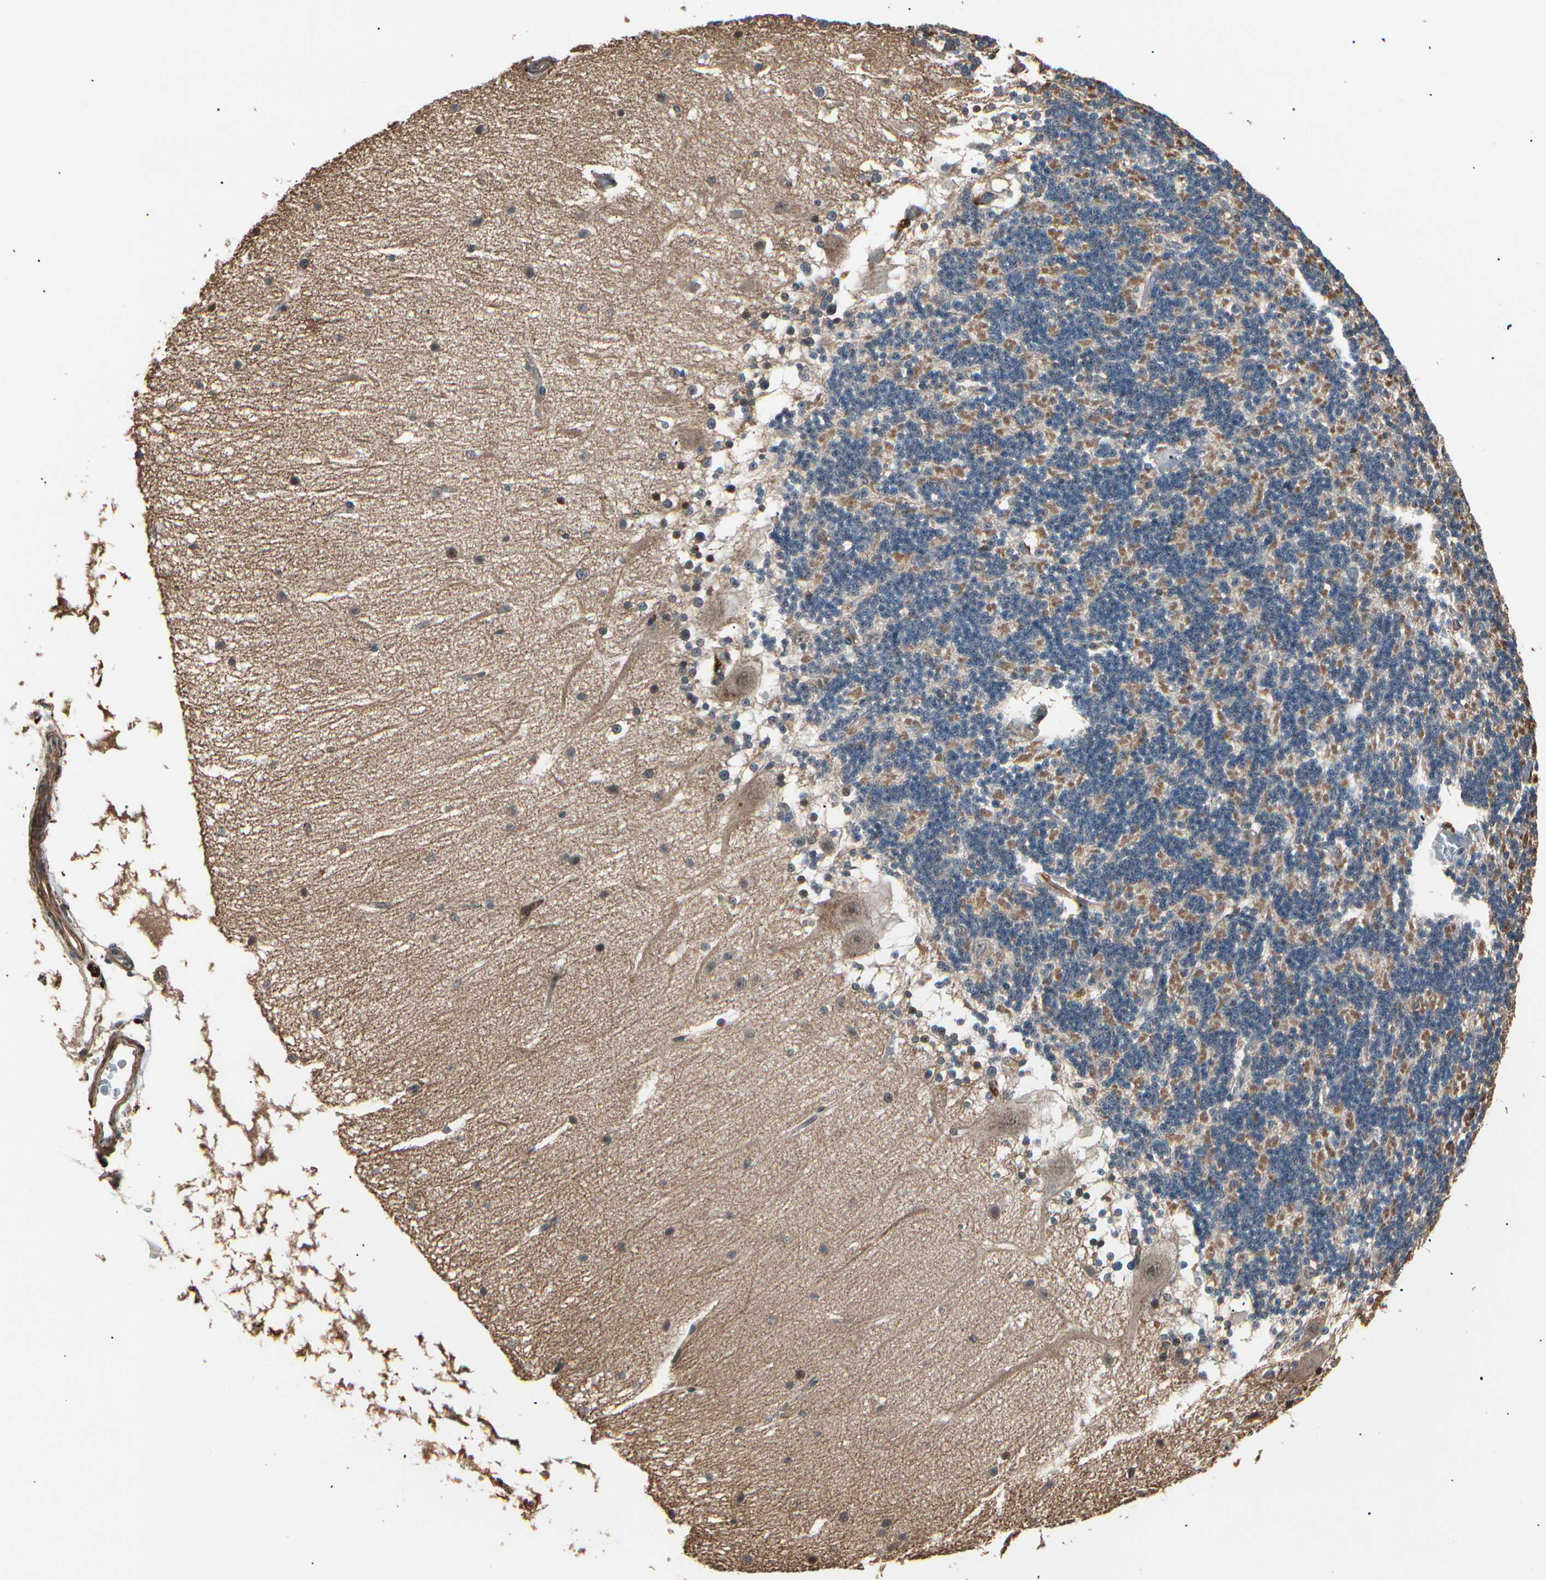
{"staining": {"intensity": "moderate", "quantity": "<25%", "location": "cytoplasmic/membranous"}, "tissue": "cerebellum", "cell_type": "Cells in granular layer", "image_type": "normal", "snomed": [{"axis": "morphology", "description": "Normal tissue, NOS"}, {"axis": "topography", "description": "Cerebellum"}], "caption": "Moderate cytoplasmic/membranous protein expression is seen in approximately <25% of cells in granular layer in cerebellum. The staining is performed using DAB (3,3'-diaminobenzidine) brown chromogen to label protein expression. The nuclei are counter-stained blue using hematoxylin.", "gene": "MAPK13", "patient": {"sex": "female", "age": 54}}